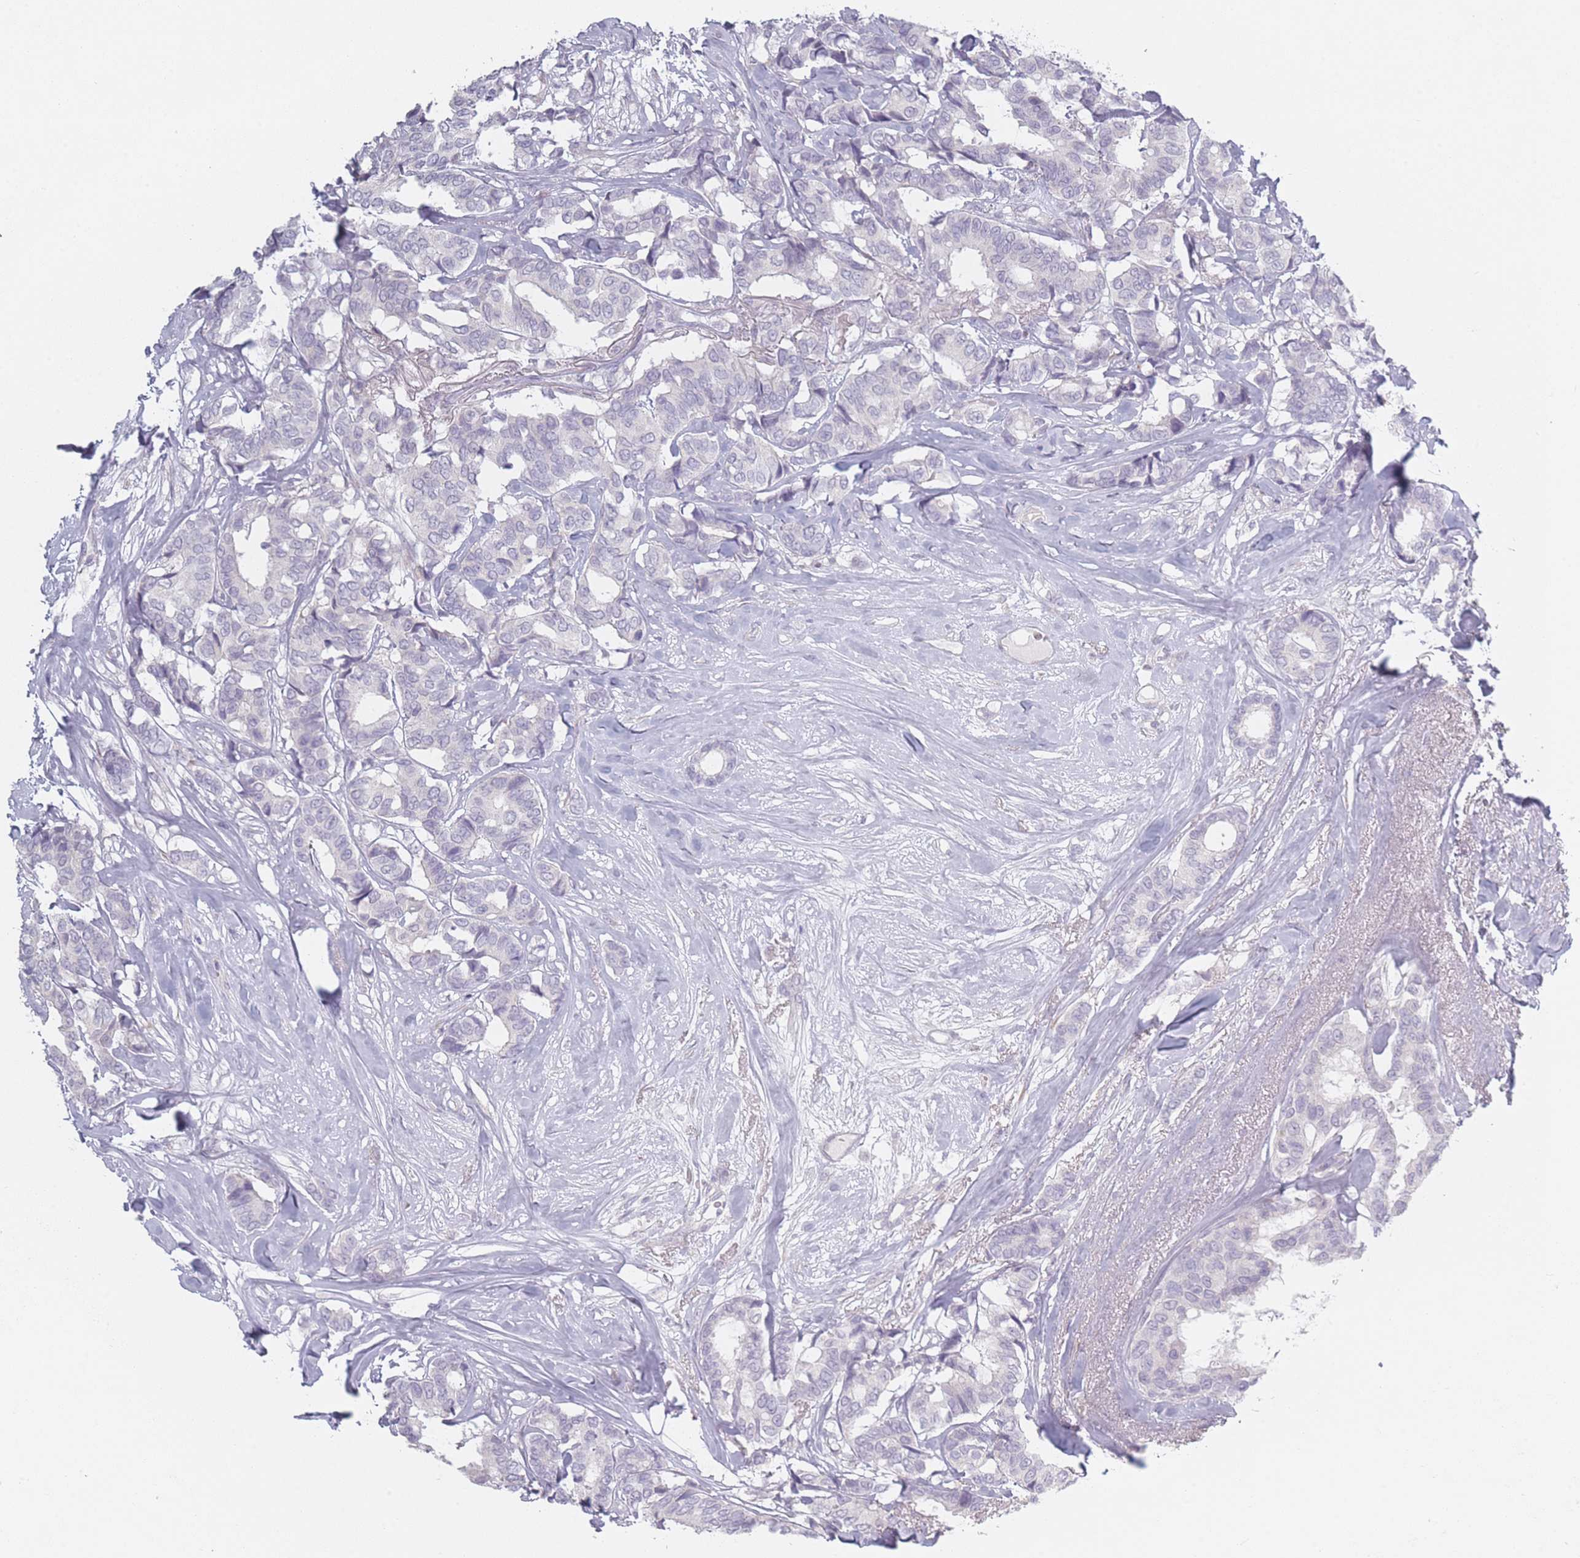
{"staining": {"intensity": "negative", "quantity": "none", "location": "none"}, "tissue": "breast cancer", "cell_type": "Tumor cells", "image_type": "cancer", "snomed": [{"axis": "morphology", "description": "Duct carcinoma"}, {"axis": "topography", "description": "Breast"}], "caption": "Breast intraductal carcinoma was stained to show a protein in brown. There is no significant positivity in tumor cells.", "gene": "RASL10B", "patient": {"sex": "female", "age": 87}}